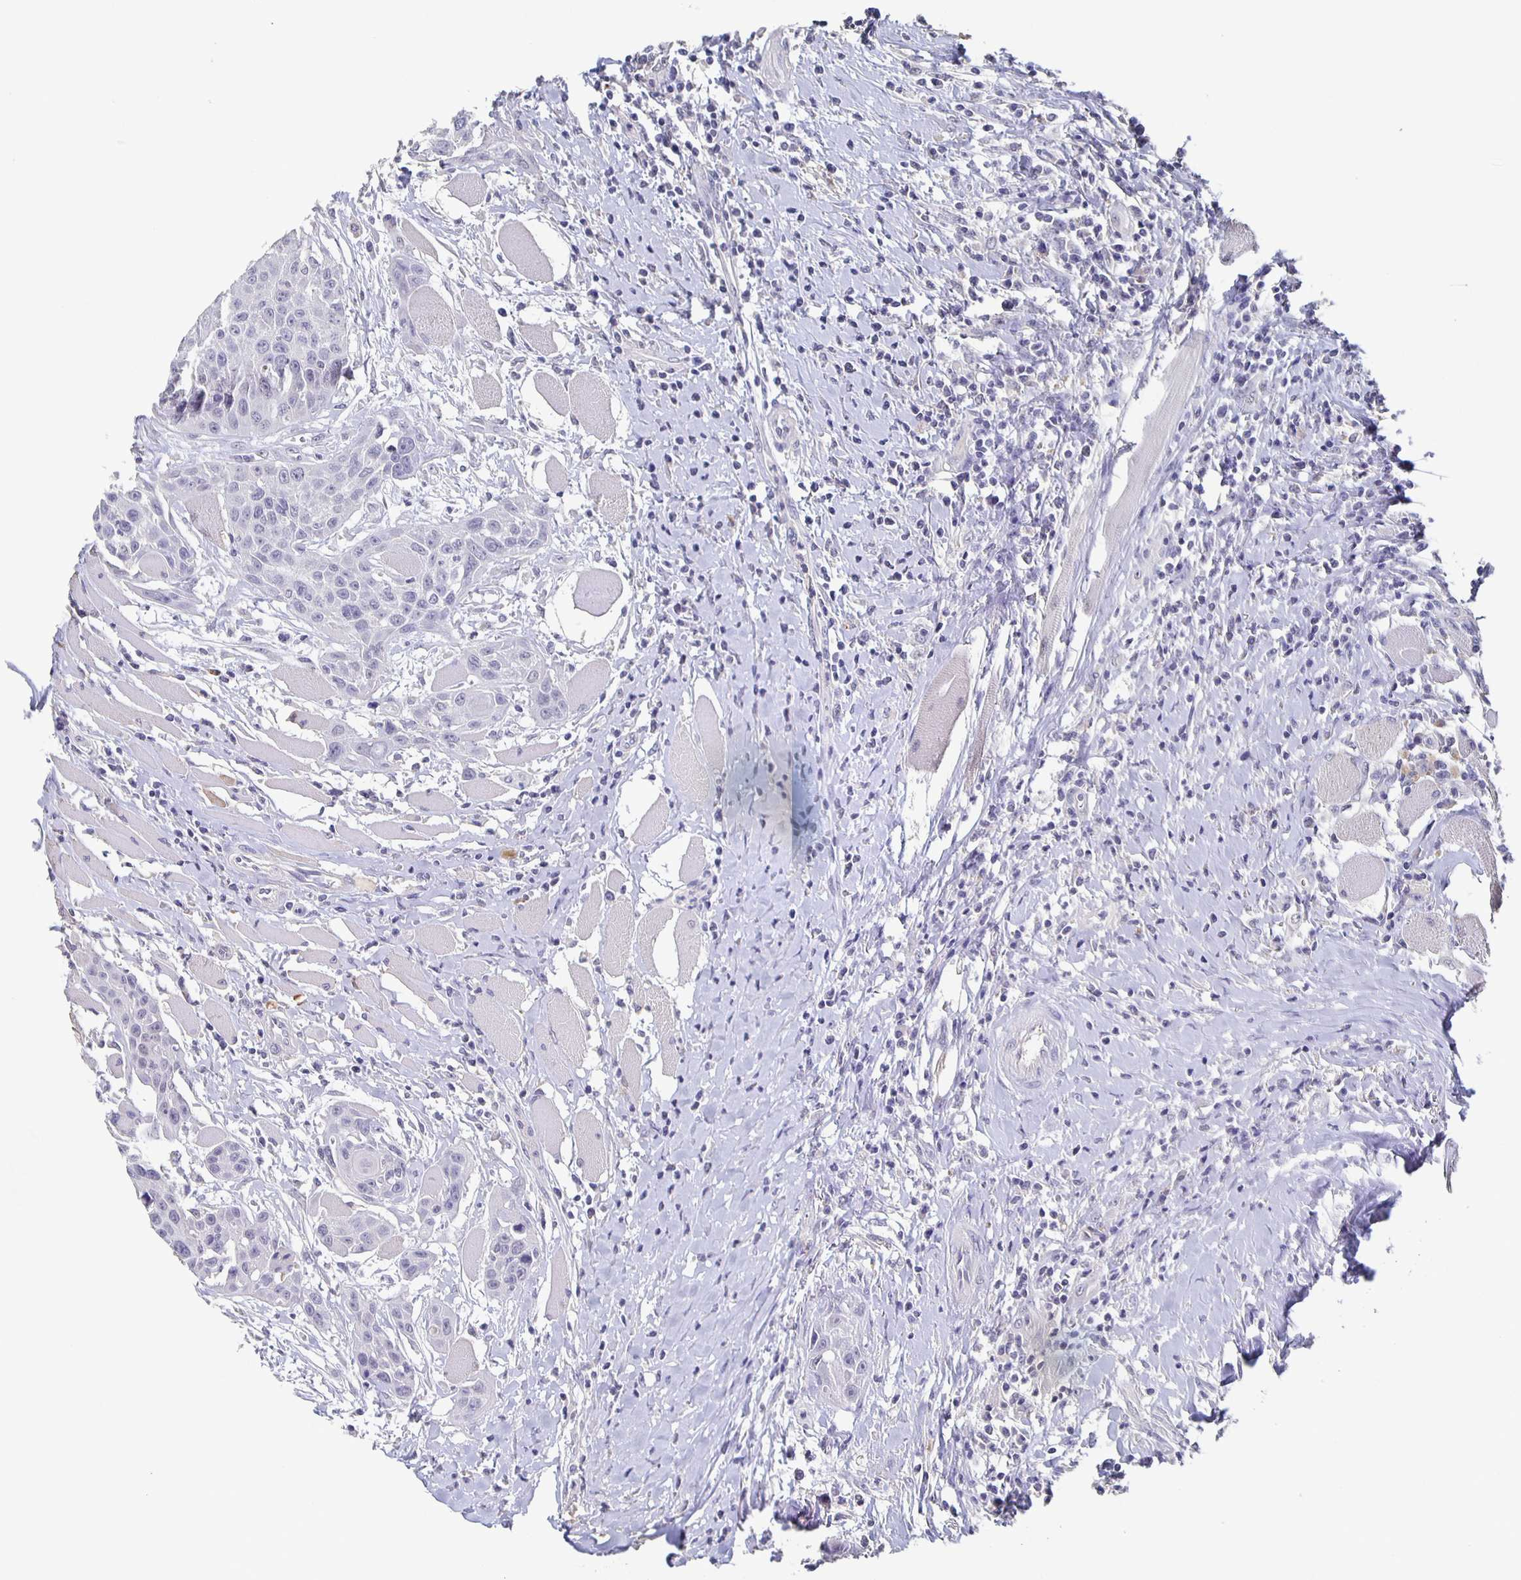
{"staining": {"intensity": "negative", "quantity": "none", "location": "none"}, "tissue": "head and neck cancer", "cell_type": "Tumor cells", "image_type": "cancer", "snomed": [{"axis": "morphology", "description": "Squamous cell carcinoma, NOS"}, {"axis": "topography", "description": "Head-Neck"}], "caption": "Head and neck cancer was stained to show a protein in brown. There is no significant positivity in tumor cells. Nuclei are stained in blue.", "gene": "CACNA2D2", "patient": {"sex": "female", "age": 73}}